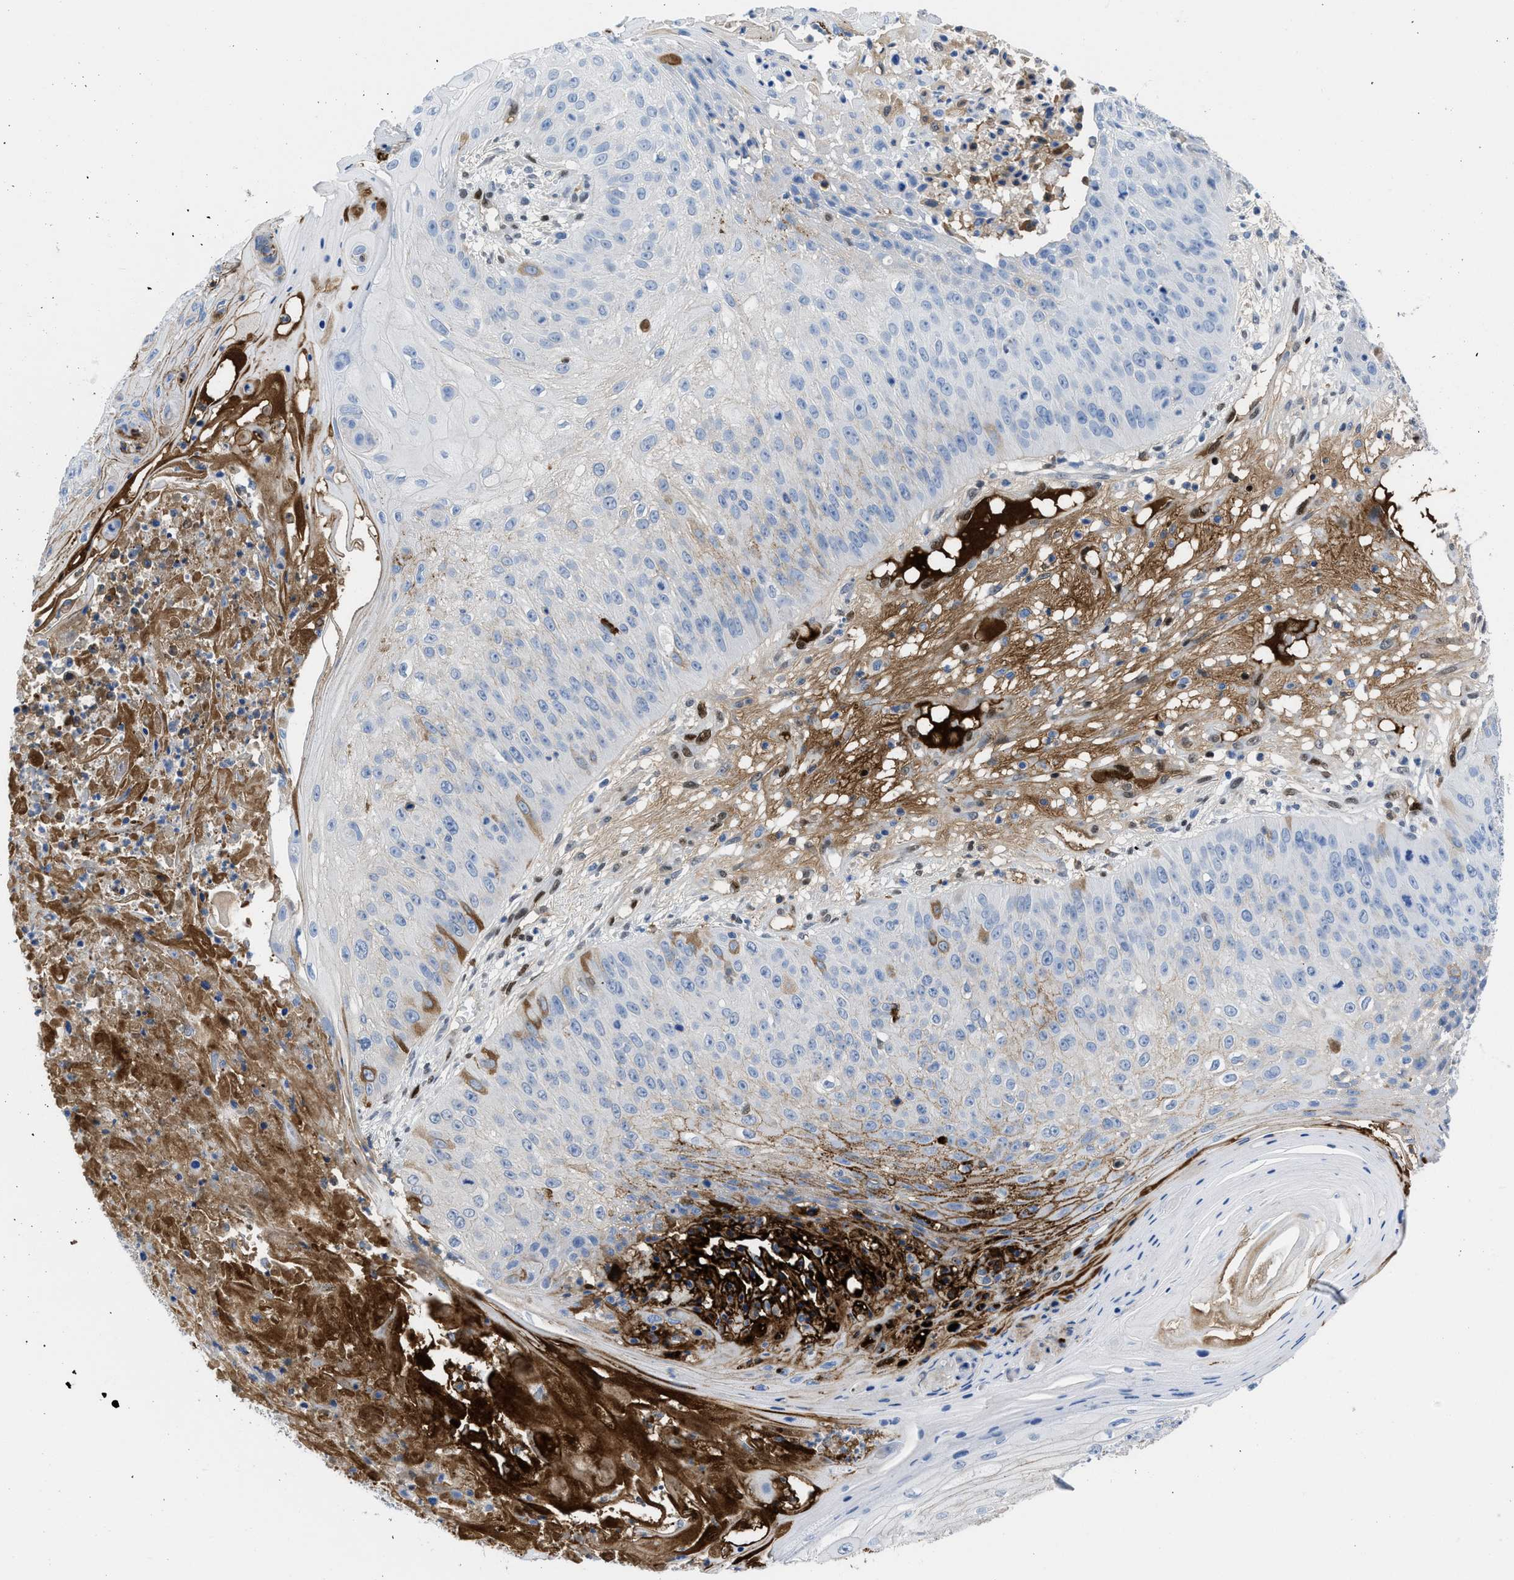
{"staining": {"intensity": "moderate", "quantity": "<25%", "location": "cytoplasmic/membranous"}, "tissue": "skin cancer", "cell_type": "Tumor cells", "image_type": "cancer", "snomed": [{"axis": "morphology", "description": "Squamous cell carcinoma, NOS"}, {"axis": "topography", "description": "Skin"}], "caption": "A high-resolution photomicrograph shows immunohistochemistry (IHC) staining of squamous cell carcinoma (skin), which exhibits moderate cytoplasmic/membranous staining in approximately <25% of tumor cells.", "gene": "LEF1", "patient": {"sex": "female", "age": 80}}